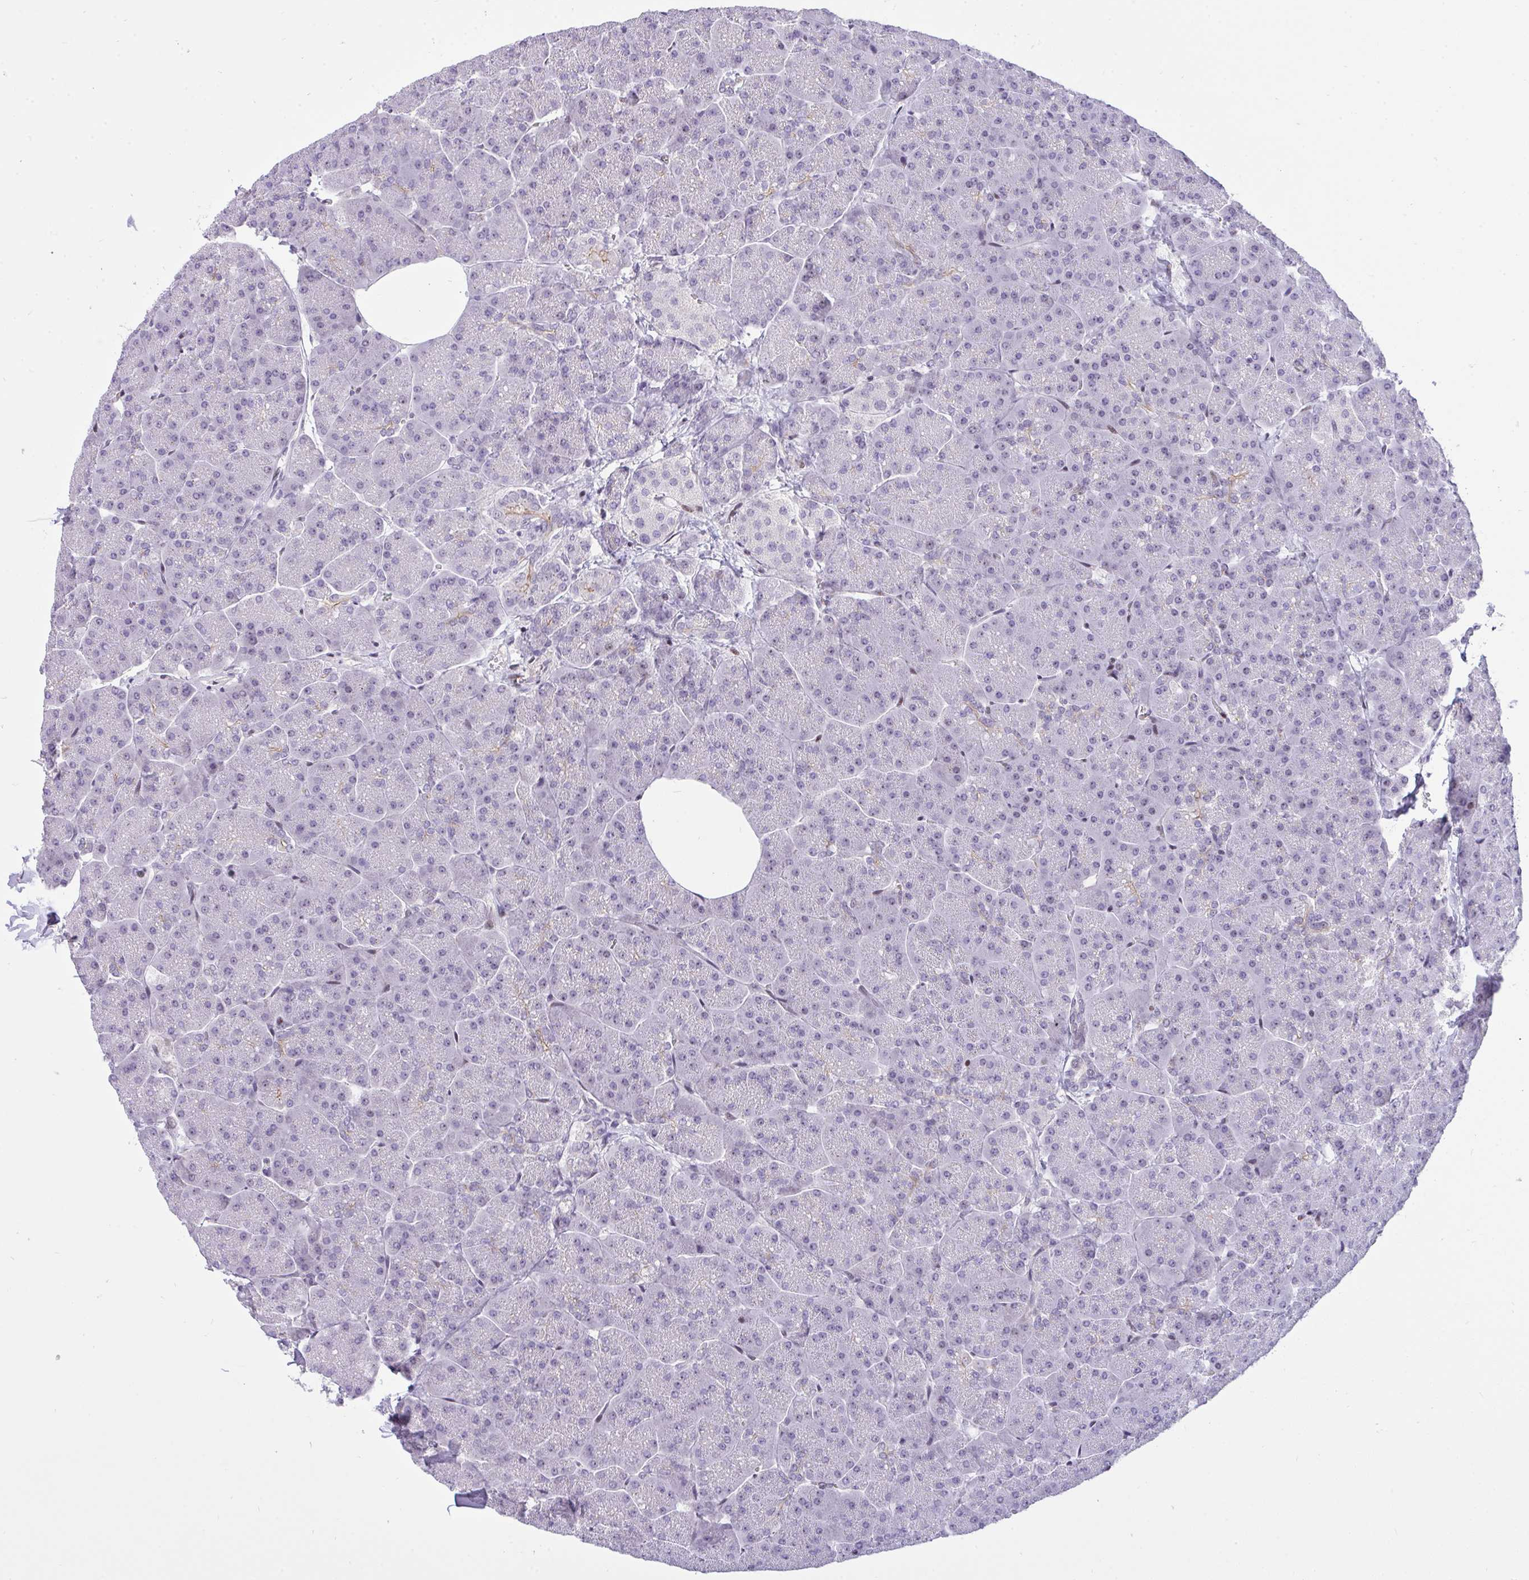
{"staining": {"intensity": "negative", "quantity": "none", "location": "none"}, "tissue": "pancreas", "cell_type": "Exocrine glandular cells", "image_type": "normal", "snomed": [{"axis": "morphology", "description": "Normal tissue, NOS"}, {"axis": "topography", "description": "Pancreas"}, {"axis": "topography", "description": "Peripheral nerve tissue"}], "caption": "IHC of unremarkable pancreas exhibits no staining in exocrine glandular cells. Nuclei are stained in blue.", "gene": "PLPPR3", "patient": {"sex": "male", "age": 54}}